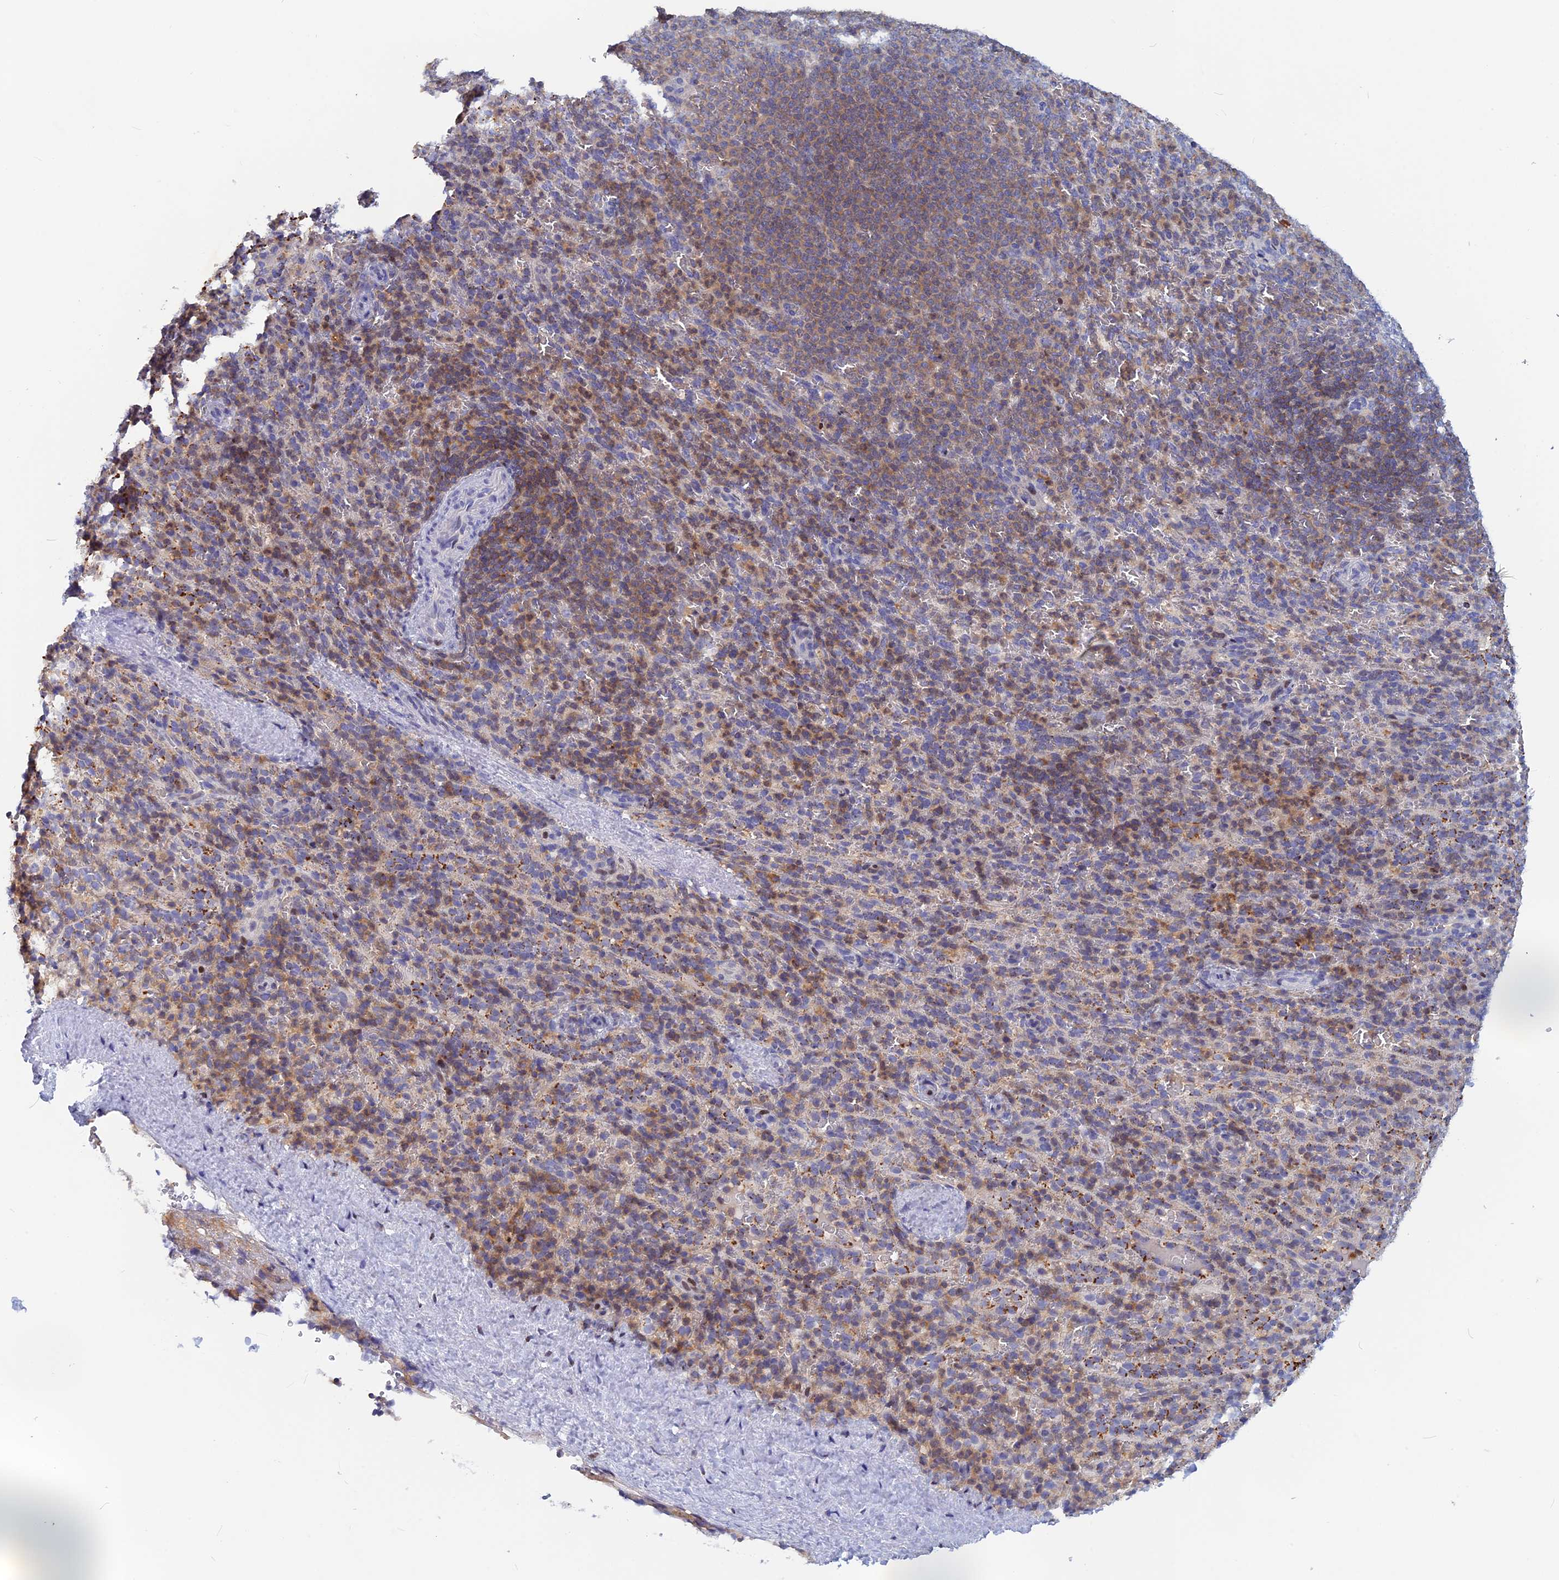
{"staining": {"intensity": "moderate", "quantity": "<25%", "location": "cytoplasmic/membranous"}, "tissue": "spleen", "cell_type": "Cells in red pulp", "image_type": "normal", "snomed": [{"axis": "morphology", "description": "Normal tissue, NOS"}, {"axis": "topography", "description": "Spleen"}], "caption": "About <25% of cells in red pulp in normal human spleen display moderate cytoplasmic/membranous protein staining as visualized by brown immunohistochemical staining.", "gene": "ACP7", "patient": {"sex": "female", "age": 21}}